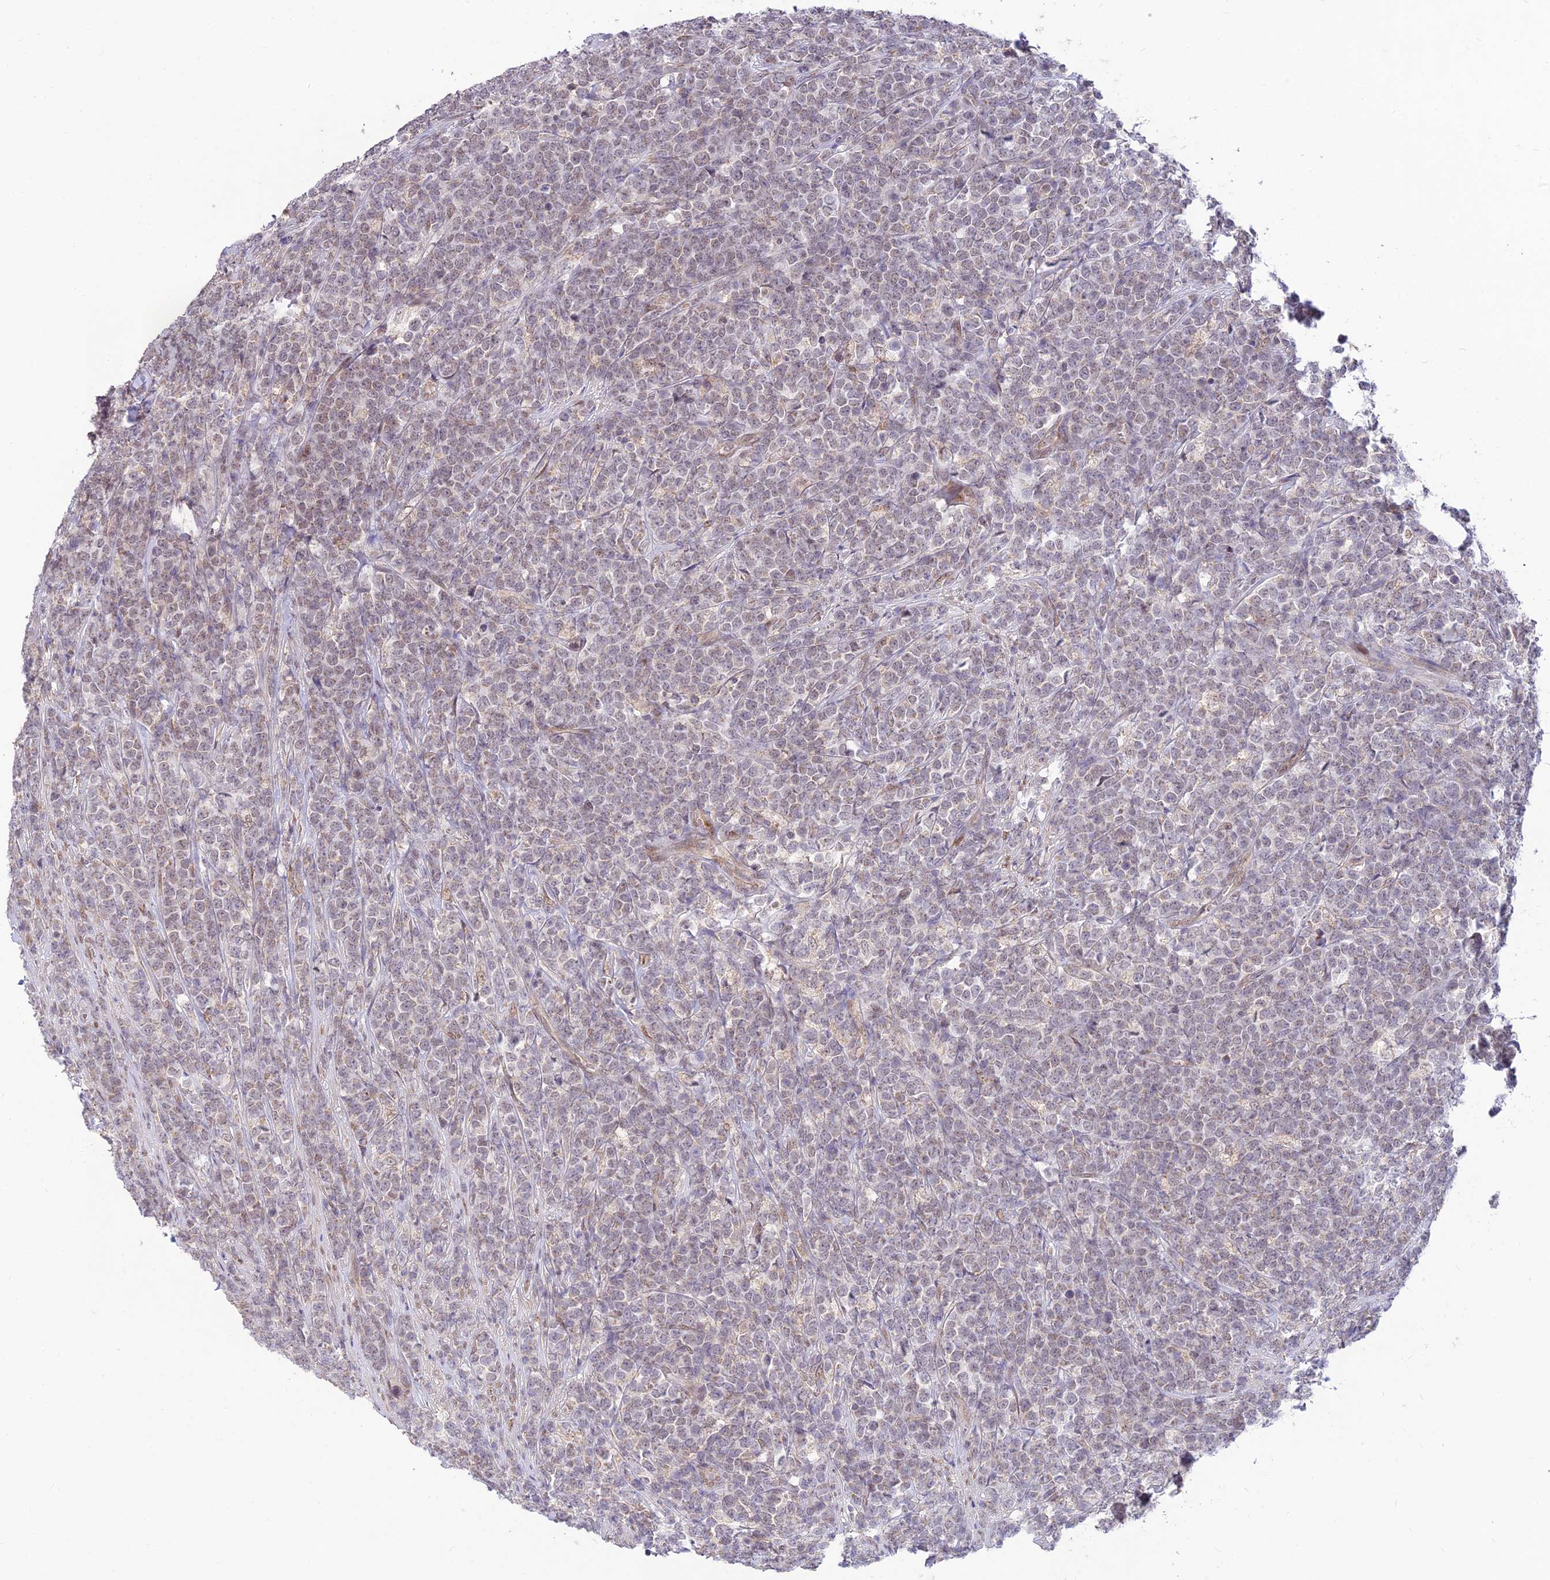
{"staining": {"intensity": "weak", "quantity": "<25%", "location": "nuclear"}, "tissue": "lymphoma", "cell_type": "Tumor cells", "image_type": "cancer", "snomed": [{"axis": "morphology", "description": "Malignant lymphoma, non-Hodgkin's type, High grade"}, {"axis": "topography", "description": "Small intestine"}], "caption": "There is no significant positivity in tumor cells of high-grade malignant lymphoma, non-Hodgkin's type.", "gene": "MICOS13", "patient": {"sex": "male", "age": 8}}